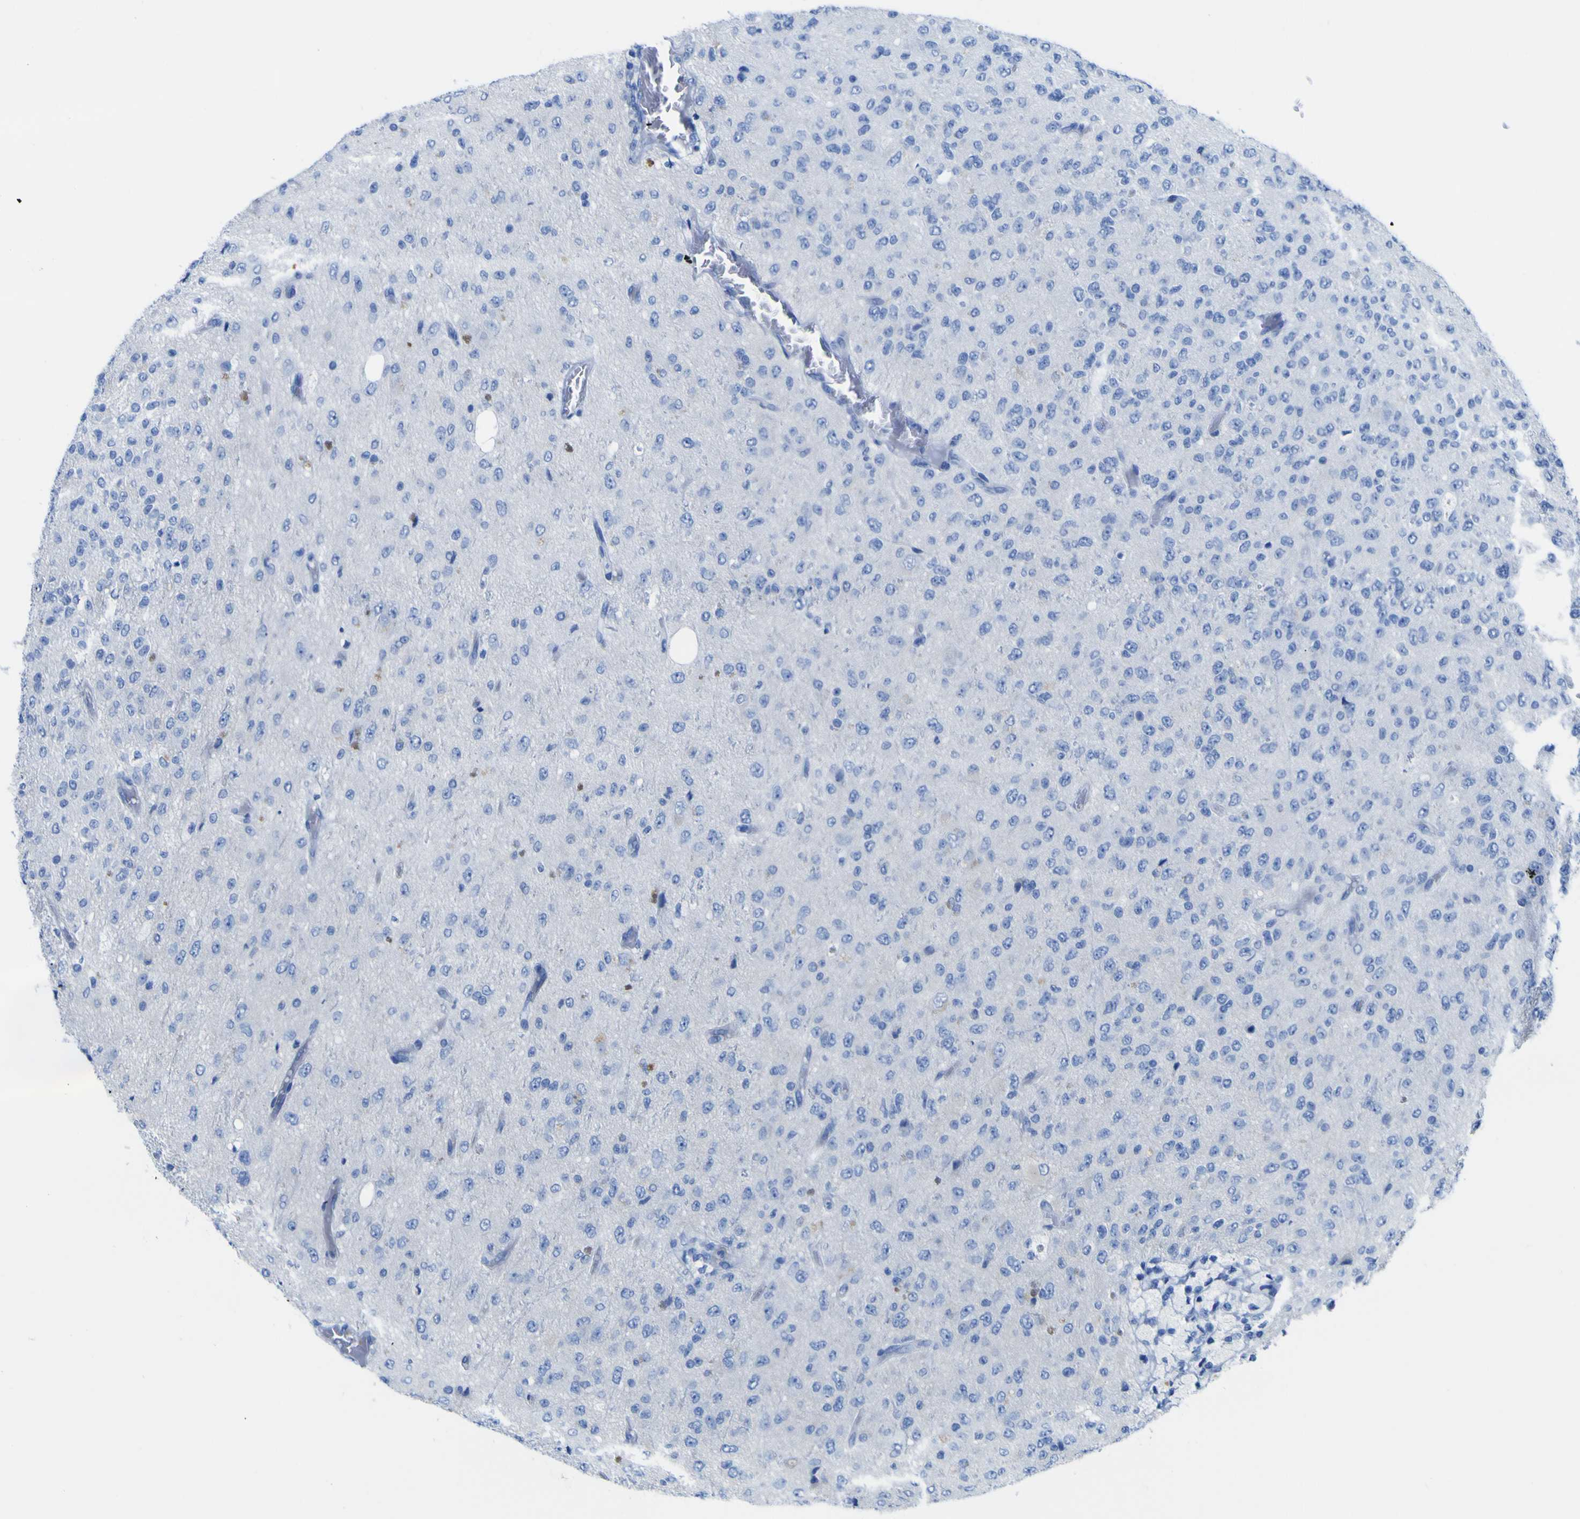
{"staining": {"intensity": "negative", "quantity": "none", "location": "none"}, "tissue": "glioma", "cell_type": "Tumor cells", "image_type": "cancer", "snomed": [{"axis": "morphology", "description": "Glioma, malignant, High grade"}, {"axis": "topography", "description": "pancreas cauda"}], "caption": "This image is of high-grade glioma (malignant) stained with immunohistochemistry to label a protein in brown with the nuclei are counter-stained blue. There is no expression in tumor cells.", "gene": "NAV1", "patient": {"sex": "male", "age": 60}}